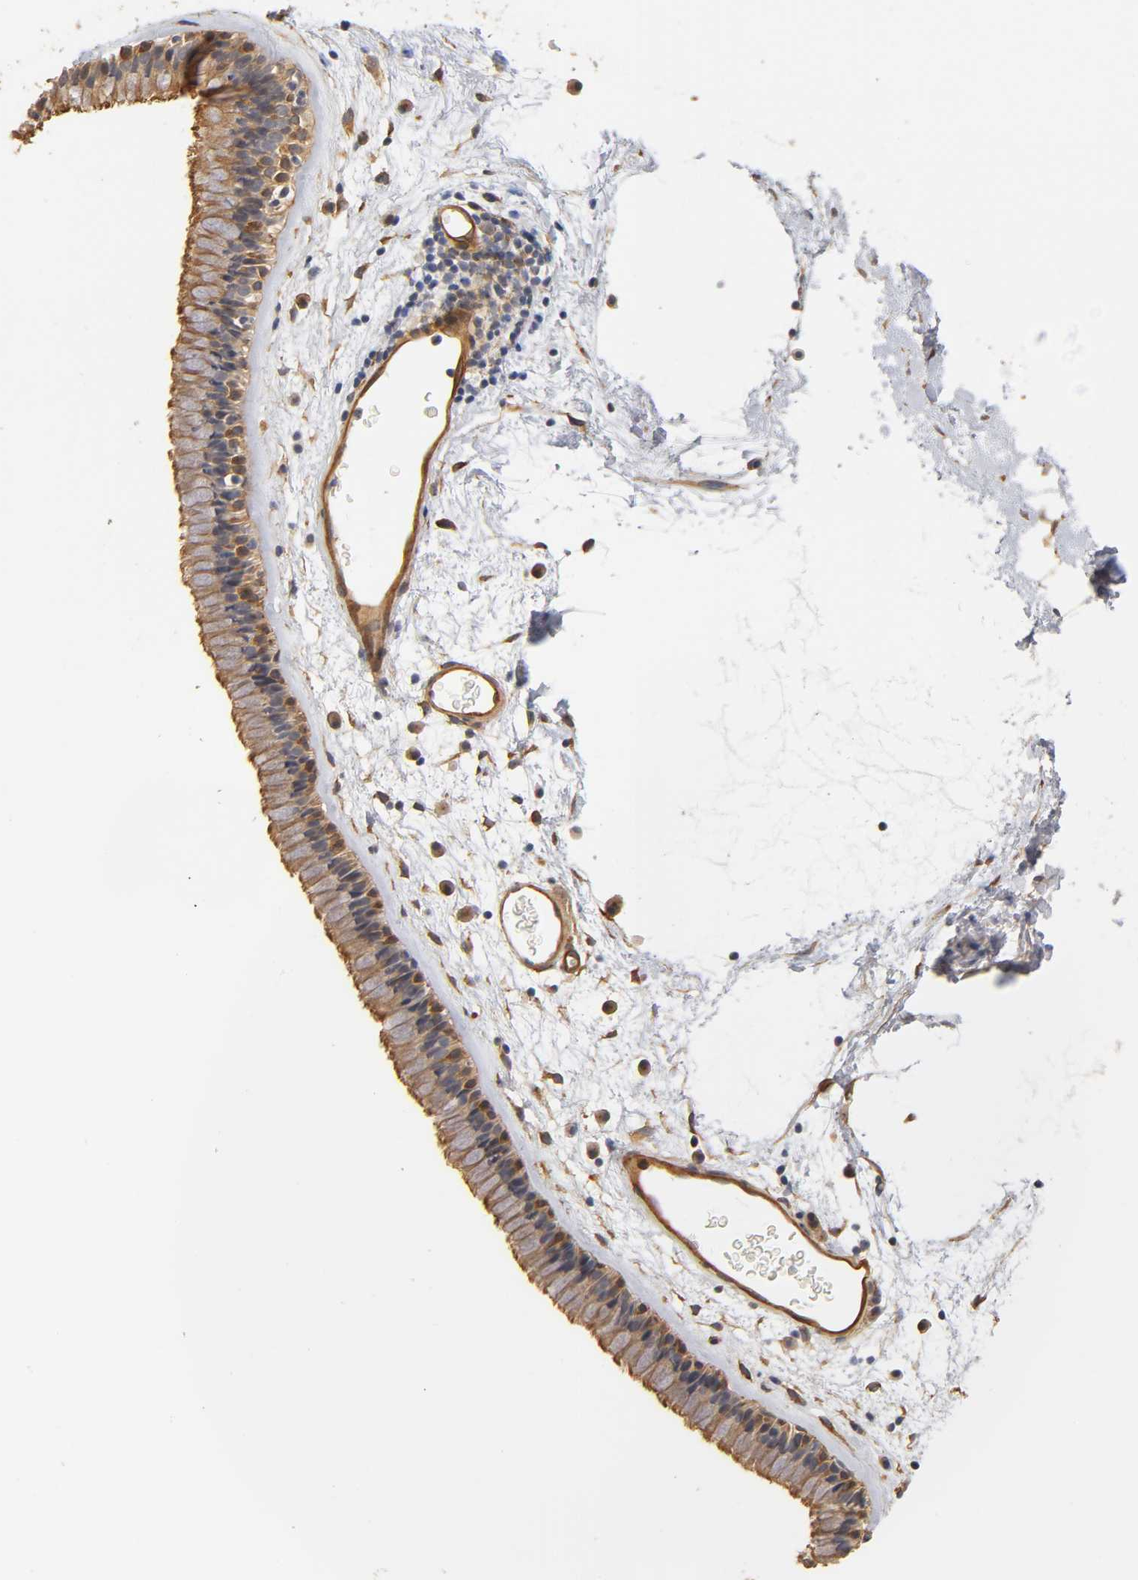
{"staining": {"intensity": "moderate", "quantity": ">75%", "location": "cytoplasmic/membranous"}, "tissue": "nasopharynx", "cell_type": "Respiratory epithelial cells", "image_type": "normal", "snomed": [{"axis": "morphology", "description": "Normal tissue, NOS"}, {"axis": "morphology", "description": "Inflammation, NOS"}, {"axis": "topography", "description": "Nasopharynx"}], "caption": "DAB (3,3'-diaminobenzidine) immunohistochemical staining of benign nasopharynx exhibits moderate cytoplasmic/membranous protein expression in approximately >75% of respiratory epithelial cells.", "gene": "LAMB1", "patient": {"sex": "male", "age": 48}}